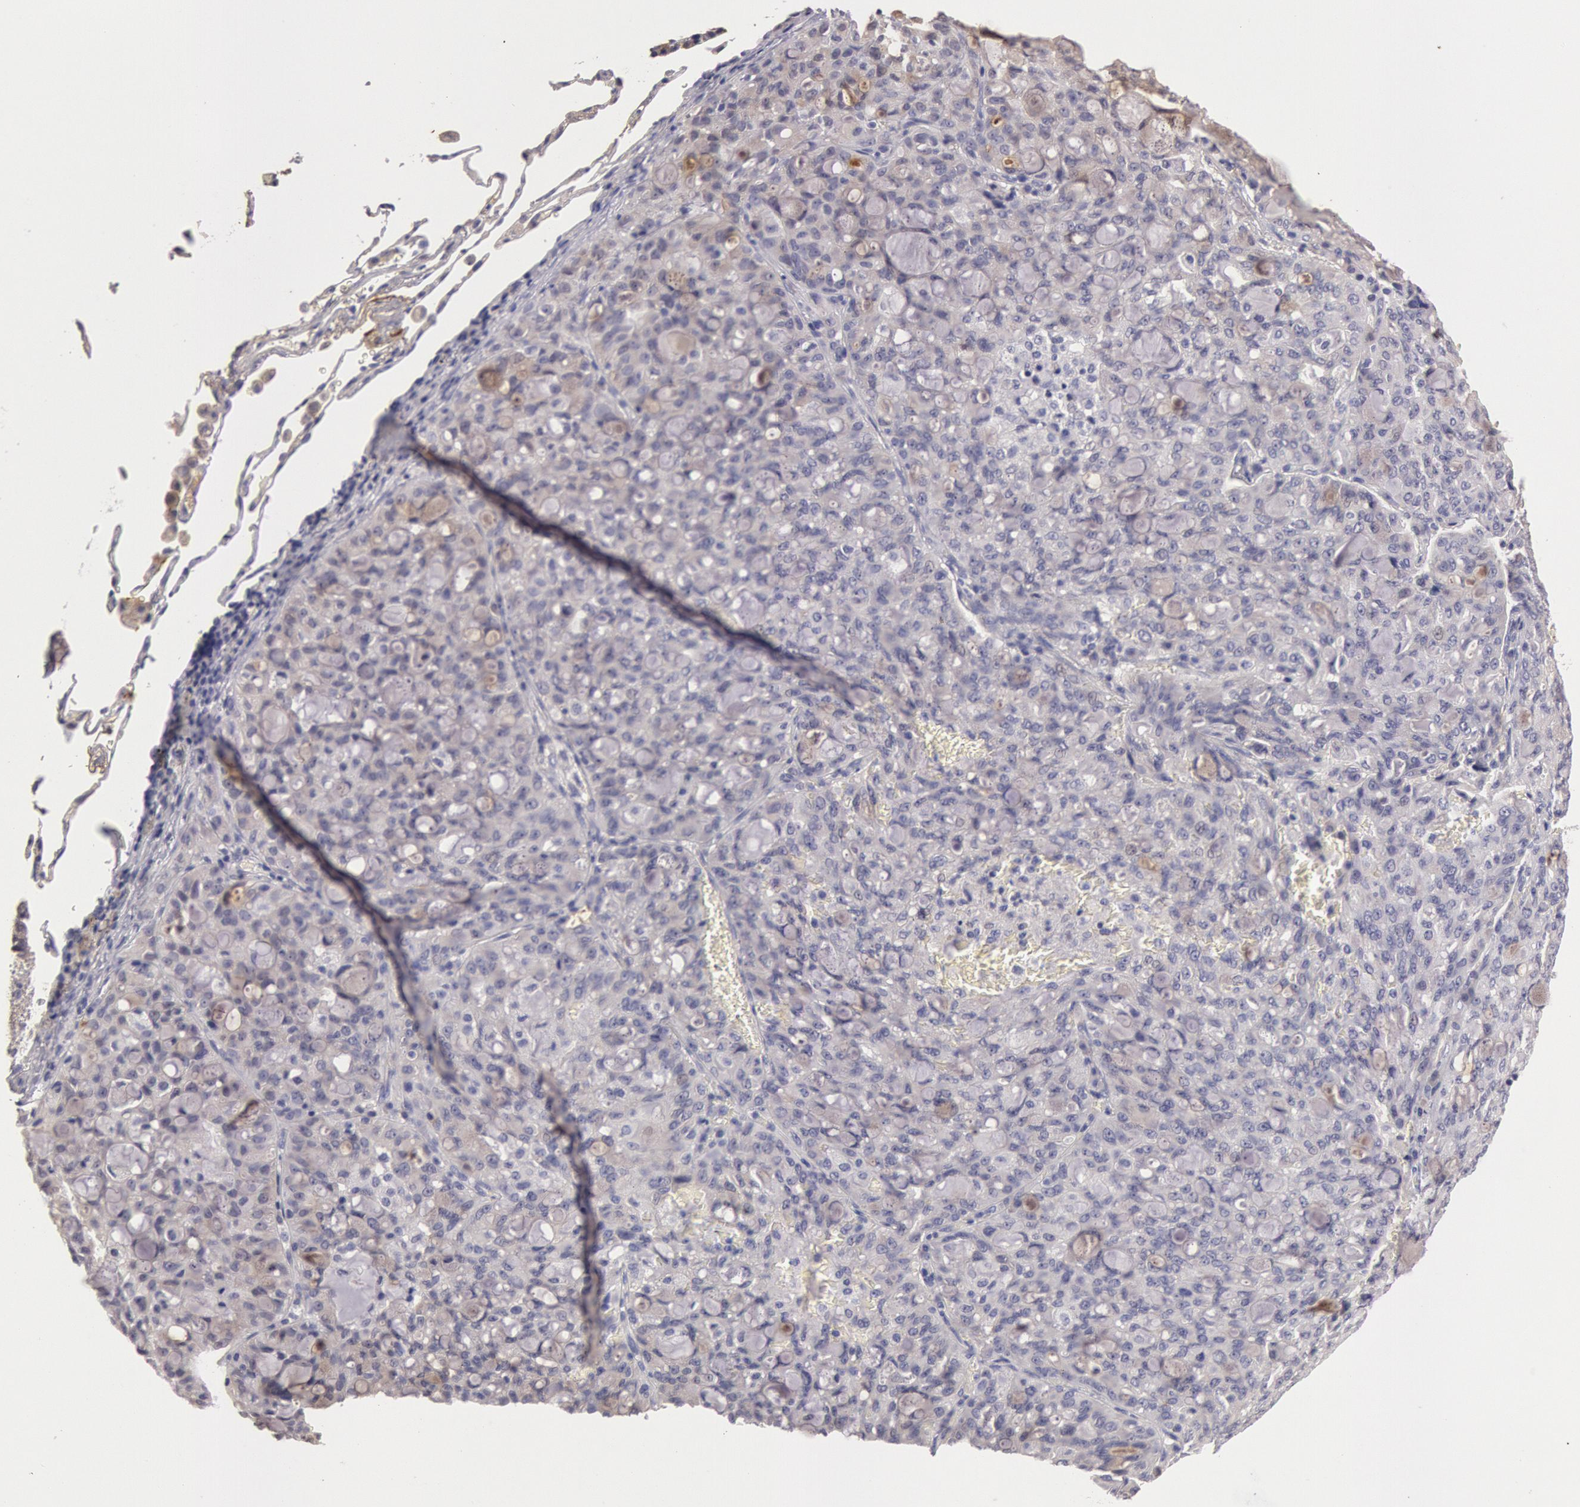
{"staining": {"intensity": "negative", "quantity": "none", "location": "none"}, "tissue": "lung cancer", "cell_type": "Tumor cells", "image_type": "cancer", "snomed": [{"axis": "morphology", "description": "Adenocarcinoma, NOS"}, {"axis": "topography", "description": "Lung"}], "caption": "The micrograph displays no significant expression in tumor cells of adenocarcinoma (lung). Nuclei are stained in blue.", "gene": "C1R", "patient": {"sex": "female", "age": 44}}